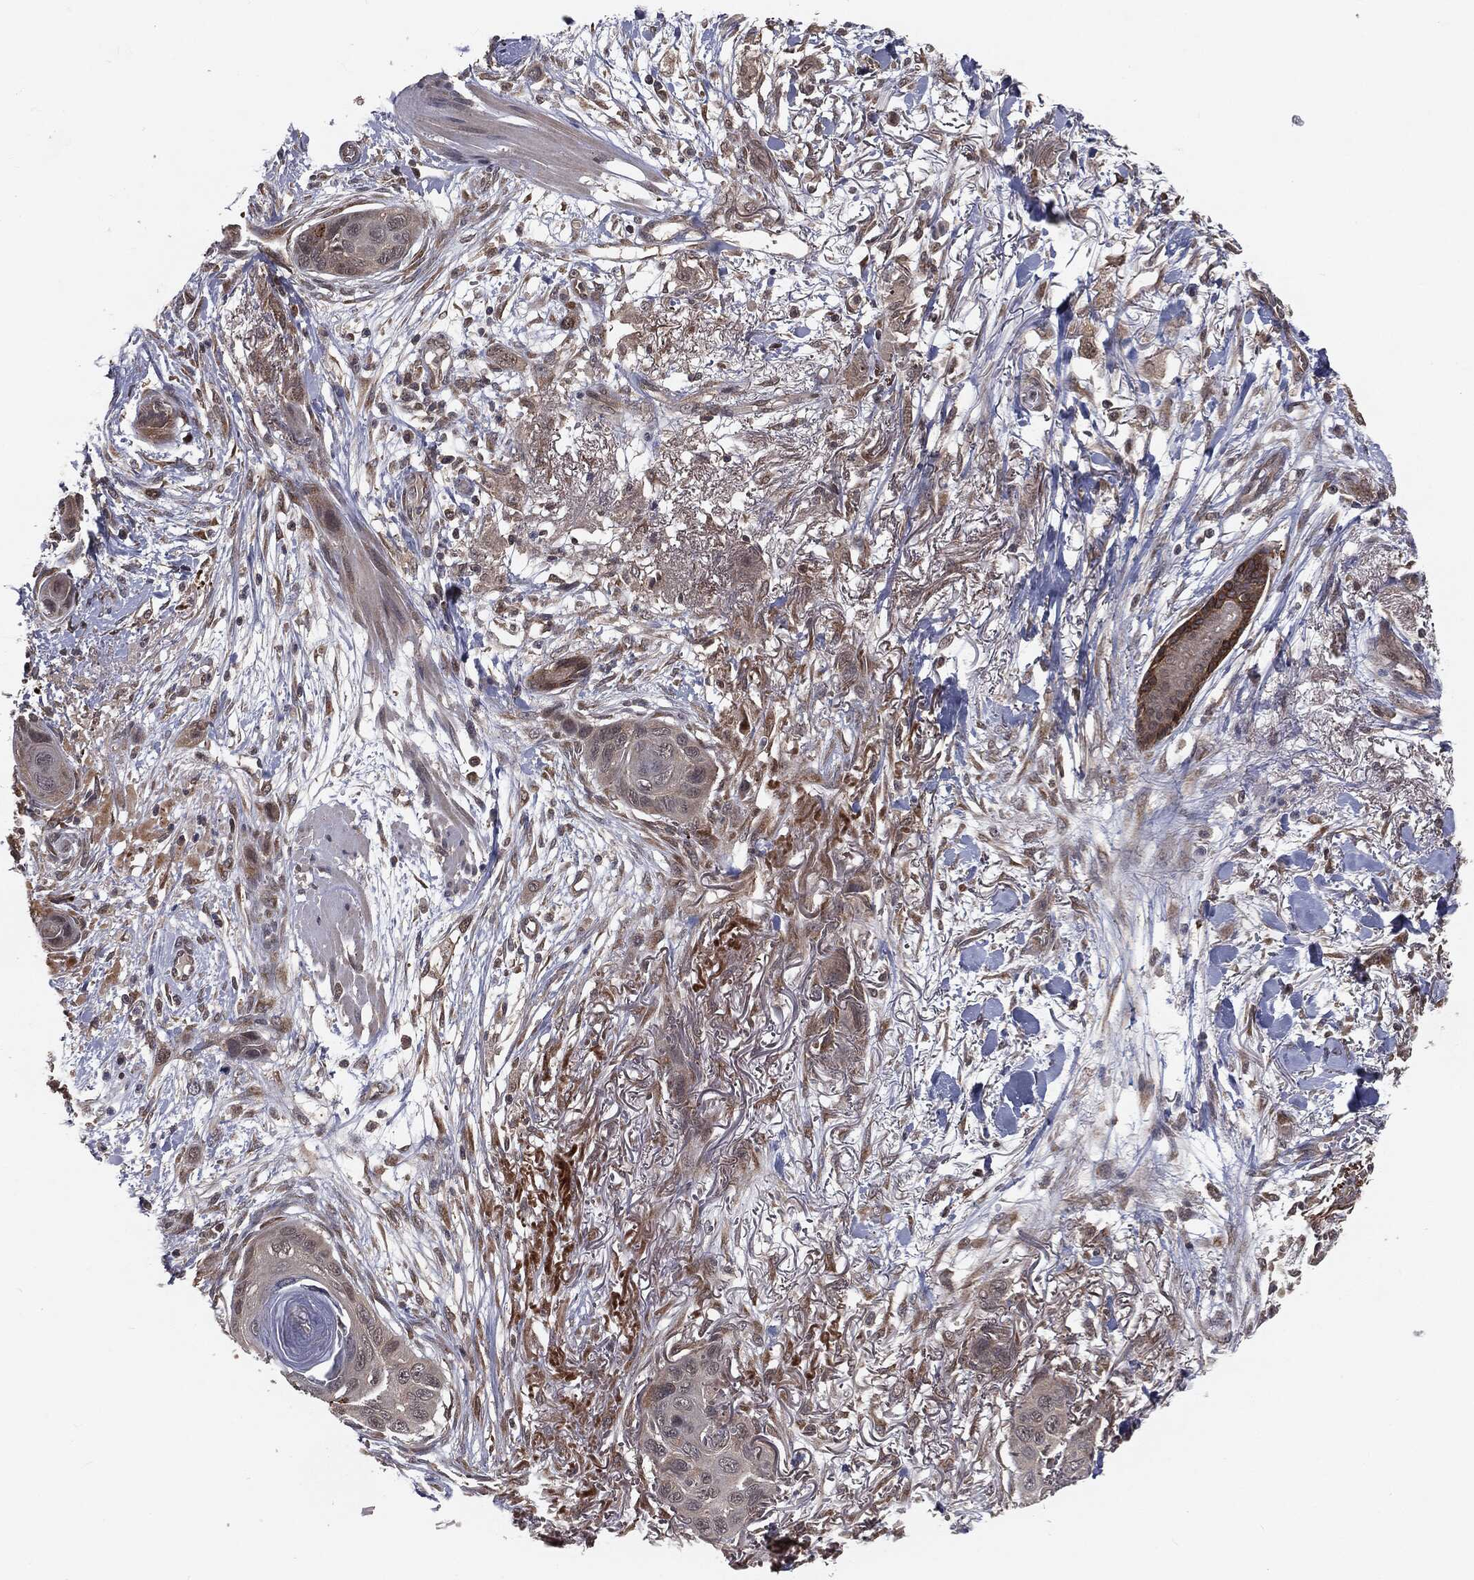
{"staining": {"intensity": "negative", "quantity": "none", "location": "none"}, "tissue": "skin cancer", "cell_type": "Tumor cells", "image_type": "cancer", "snomed": [{"axis": "morphology", "description": "Squamous cell carcinoma, NOS"}, {"axis": "topography", "description": "Skin"}], "caption": "Tumor cells are negative for brown protein staining in squamous cell carcinoma (skin).", "gene": "FBXO7", "patient": {"sex": "male", "age": 79}}